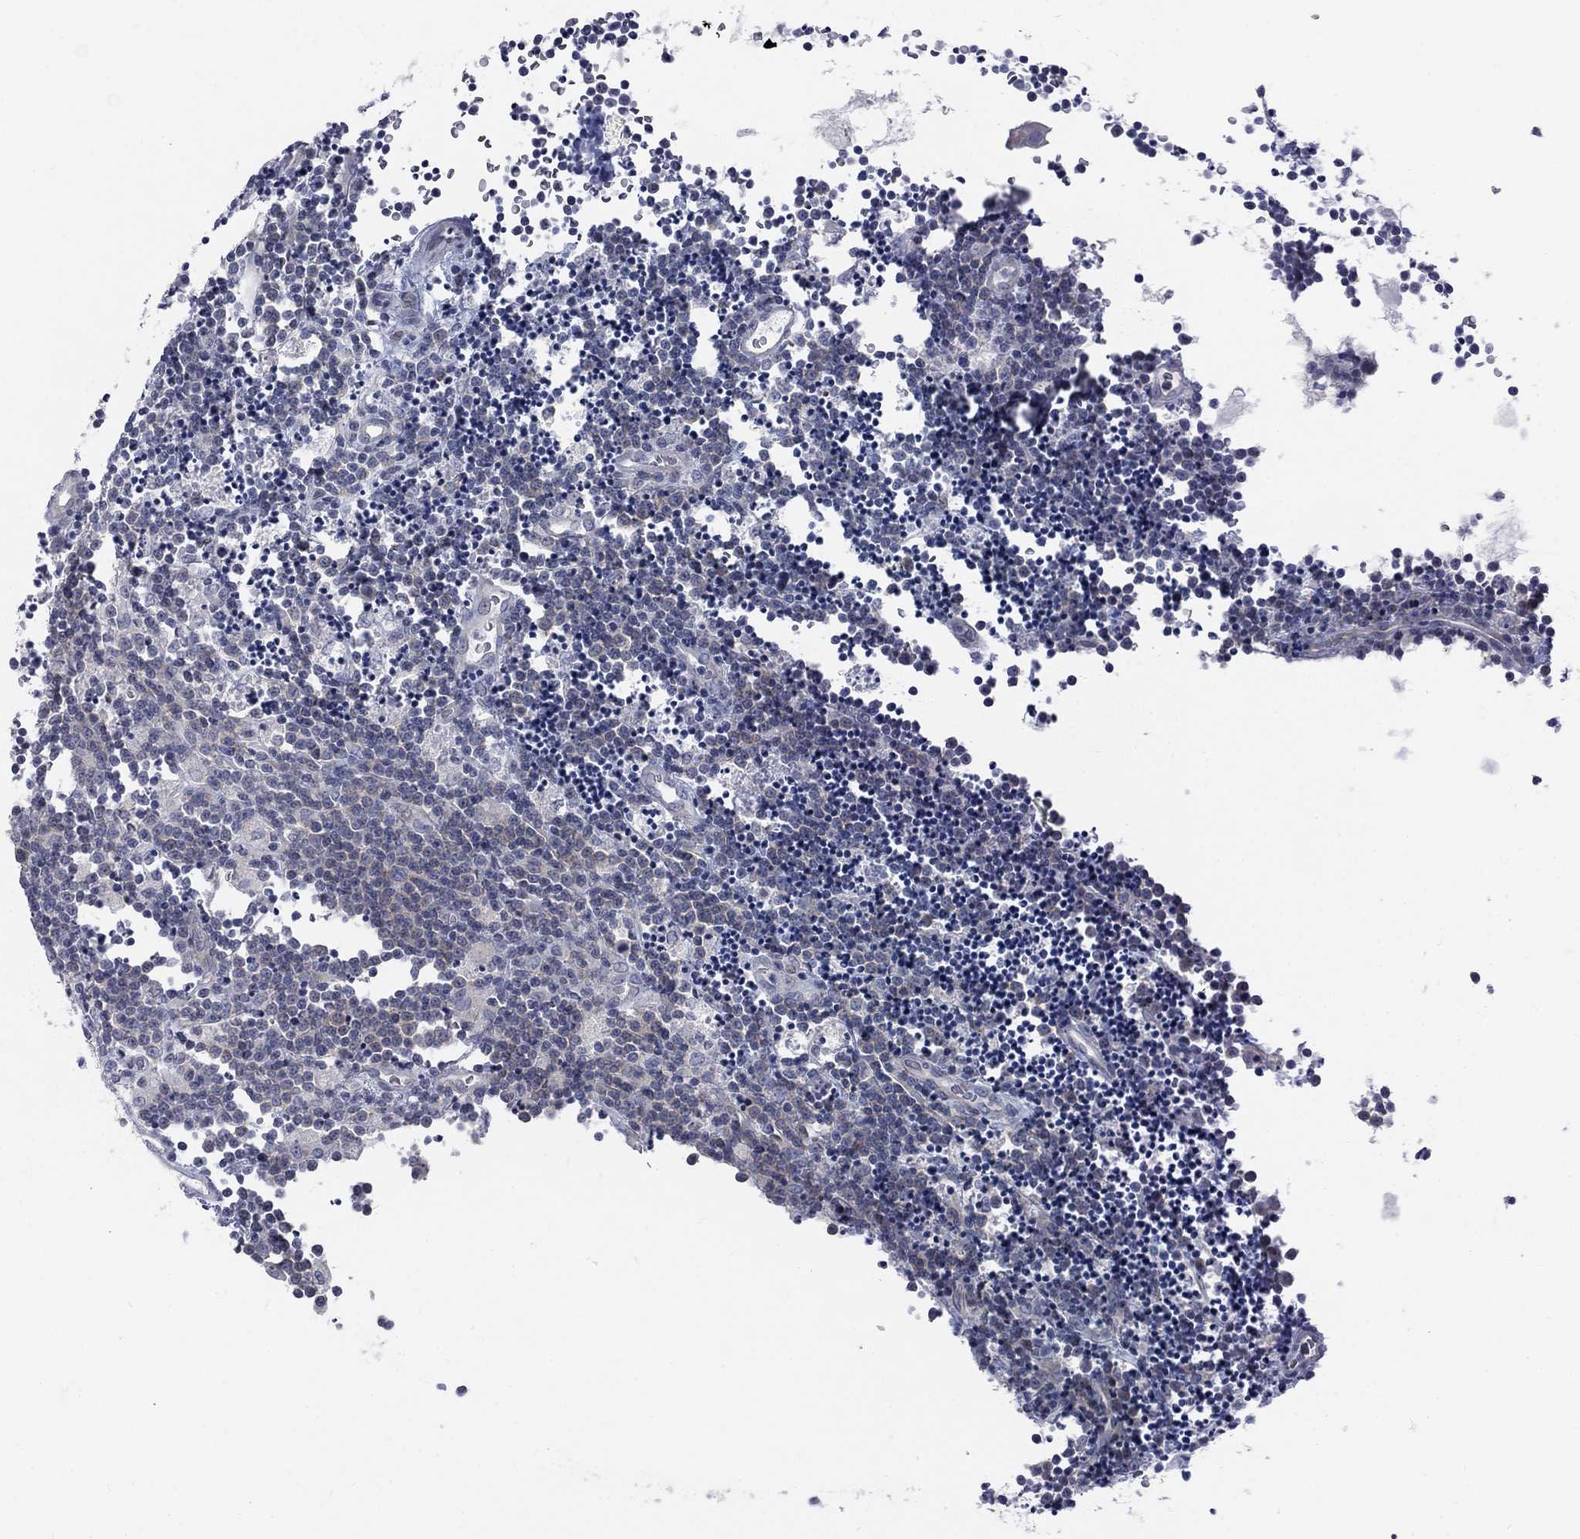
{"staining": {"intensity": "negative", "quantity": "none", "location": "none"}, "tissue": "lymphoma", "cell_type": "Tumor cells", "image_type": "cancer", "snomed": [{"axis": "morphology", "description": "Malignant lymphoma, non-Hodgkin's type, Low grade"}, {"axis": "topography", "description": "Brain"}], "caption": "Human malignant lymphoma, non-Hodgkin's type (low-grade) stained for a protein using IHC shows no positivity in tumor cells.", "gene": "ATP1A3", "patient": {"sex": "female", "age": 66}}